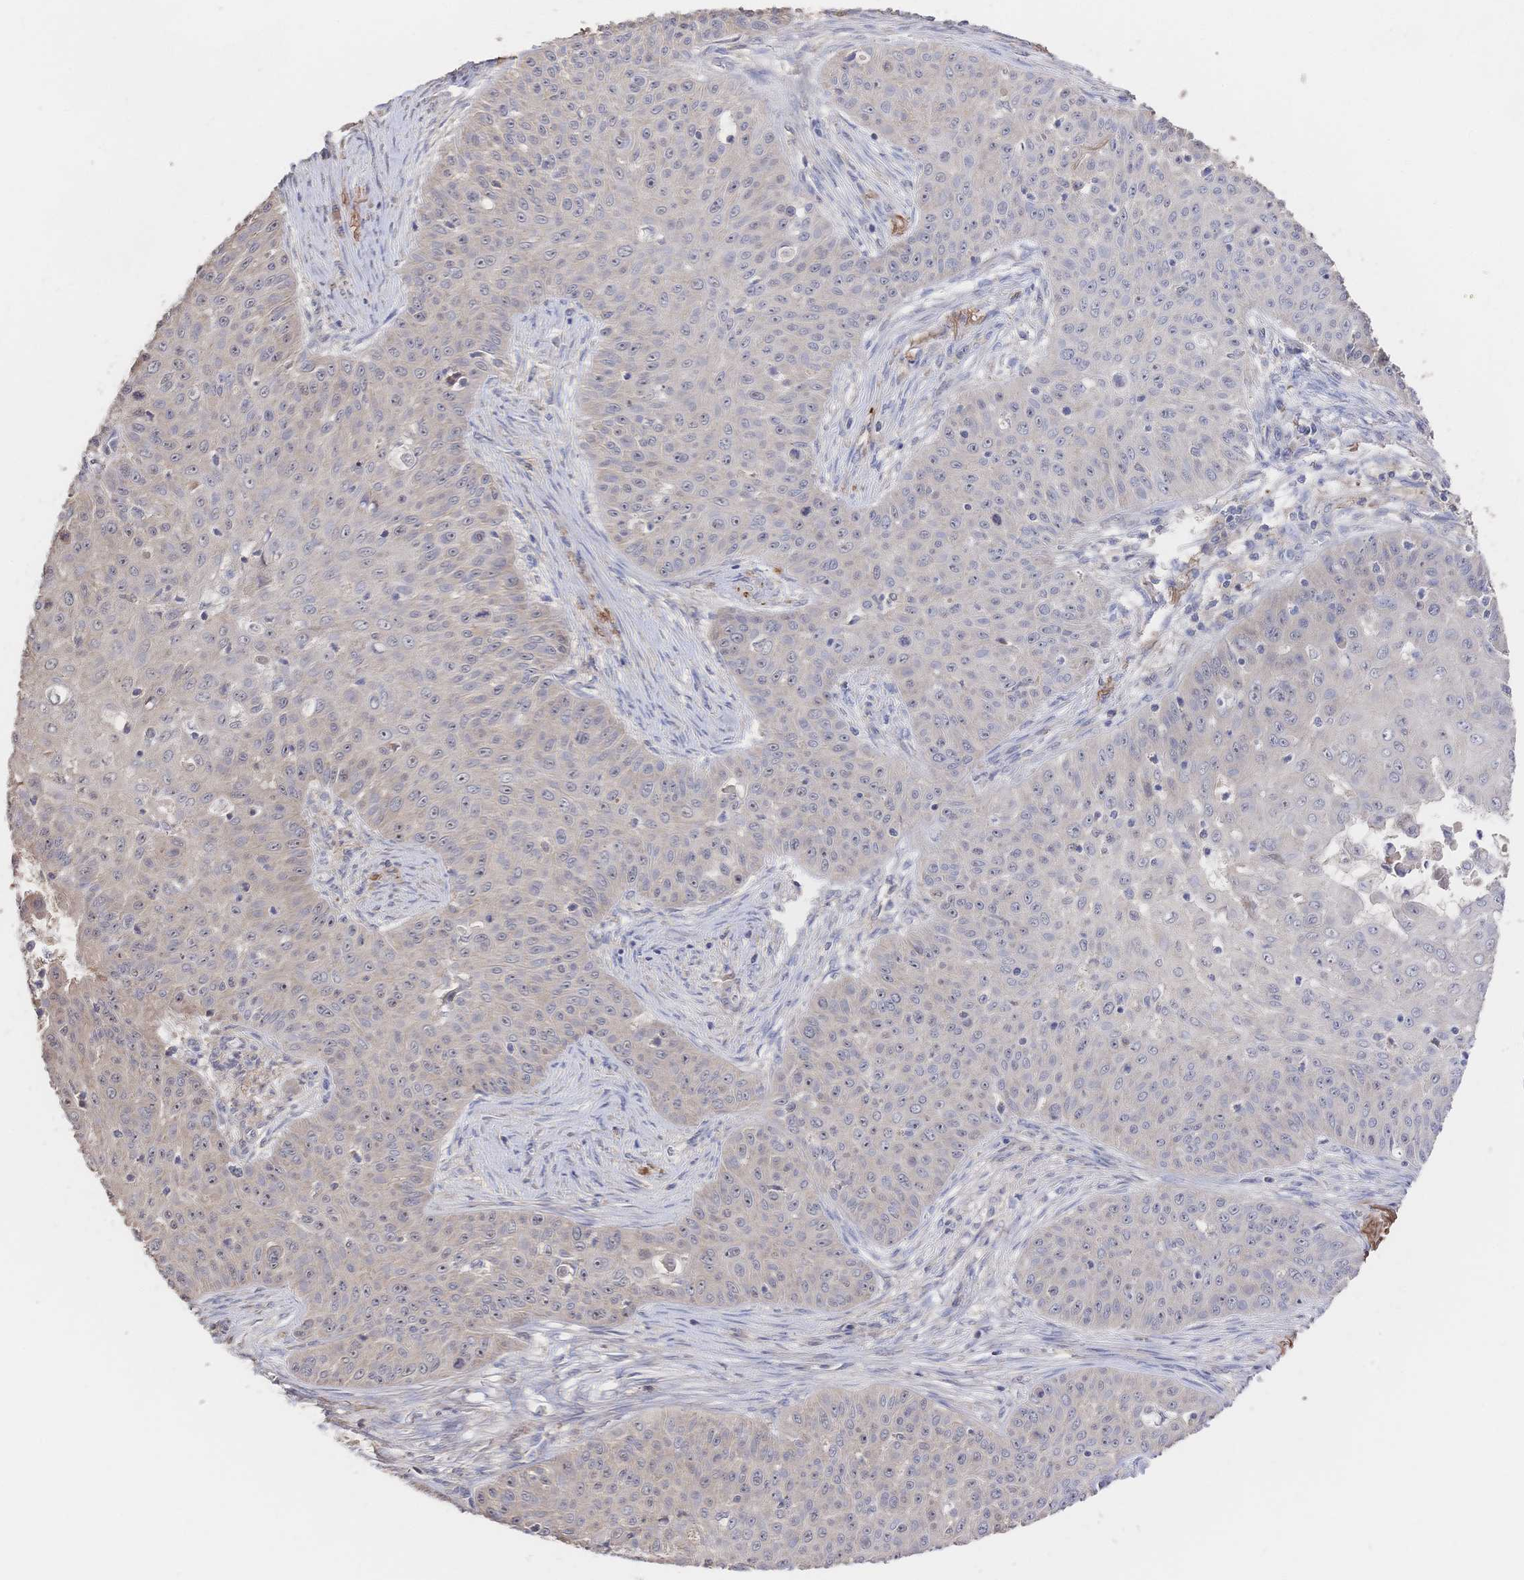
{"staining": {"intensity": "negative", "quantity": "none", "location": "none"}, "tissue": "skin cancer", "cell_type": "Tumor cells", "image_type": "cancer", "snomed": [{"axis": "morphology", "description": "Squamous cell carcinoma, NOS"}, {"axis": "topography", "description": "Skin"}], "caption": "IHC of skin cancer (squamous cell carcinoma) shows no staining in tumor cells.", "gene": "DNAJA4", "patient": {"sex": "male", "age": 82}}